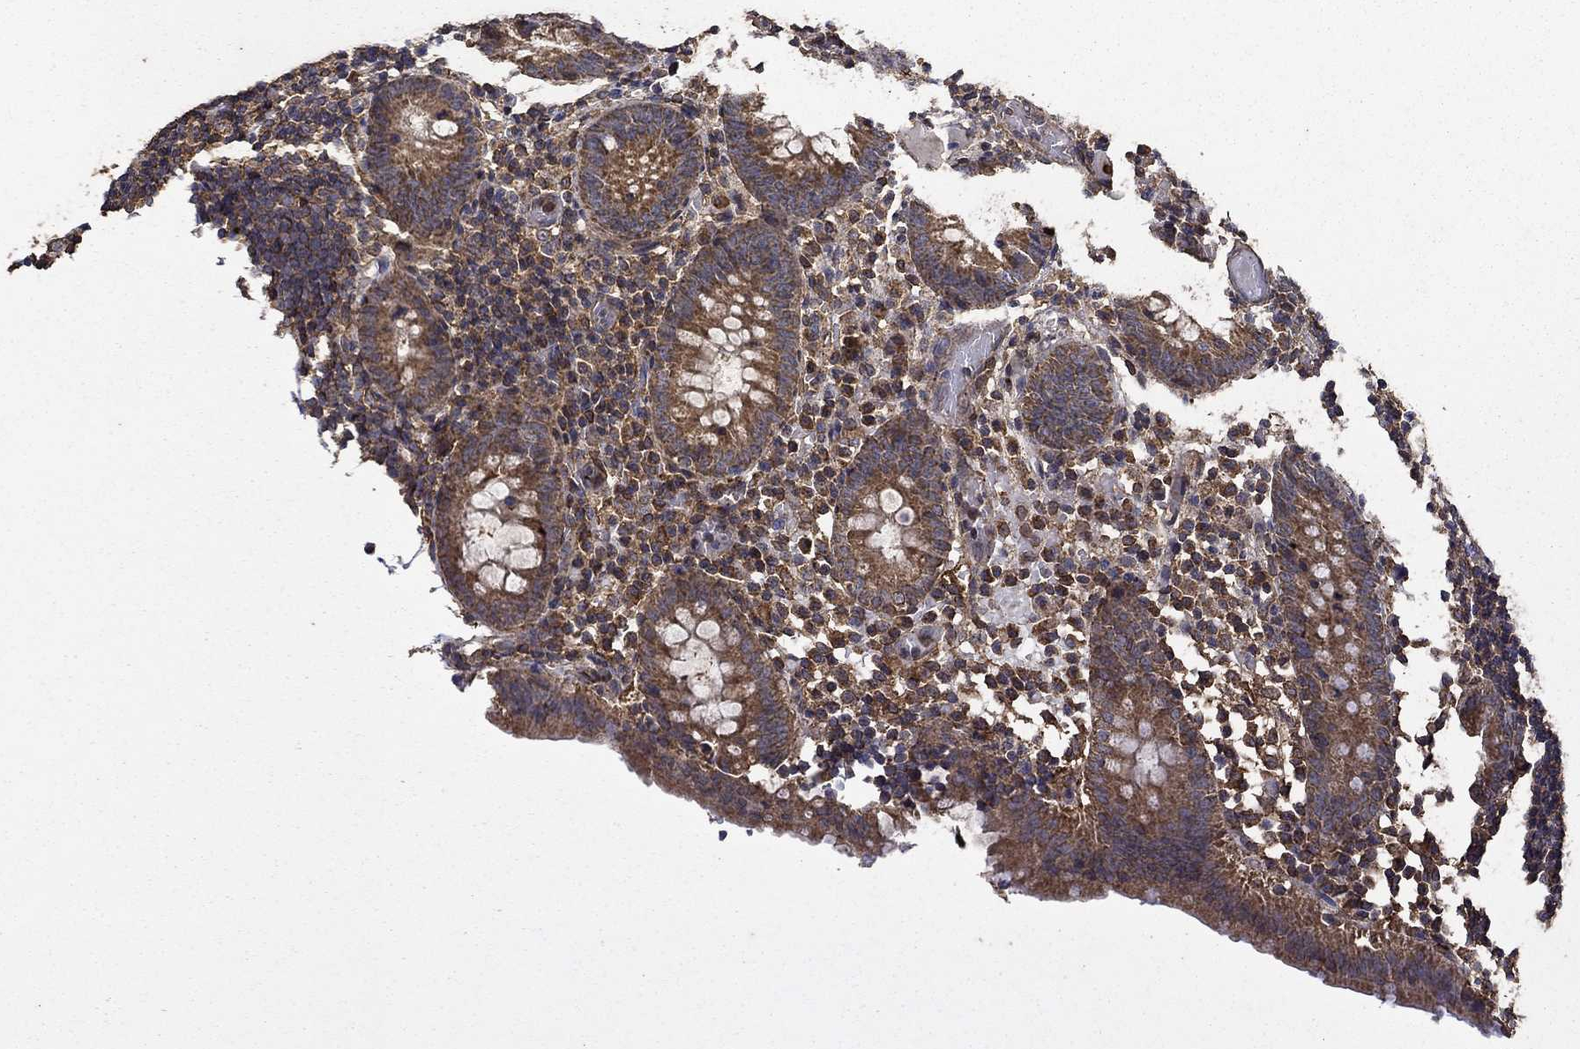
{"staining": {"intensity": "moderate", "quantity": "25%-75%", "location": "cytoplasmic/membranous"}, "tissue": "appendix", "cell_type": "Glandular cells", "image_type": "normal", "snomed": [{"axis": "morphology", "description": "Normal tissue, NOS"}, {"axis": "topography", "description": "Appendix"}], "caption": "The immunohistochemical stain shows moderate cytoplasmic/membranous staining in glandular cells of normal appendix.", "gene": "IFRD1", "patient": {"sex": "female", "age": 40}}